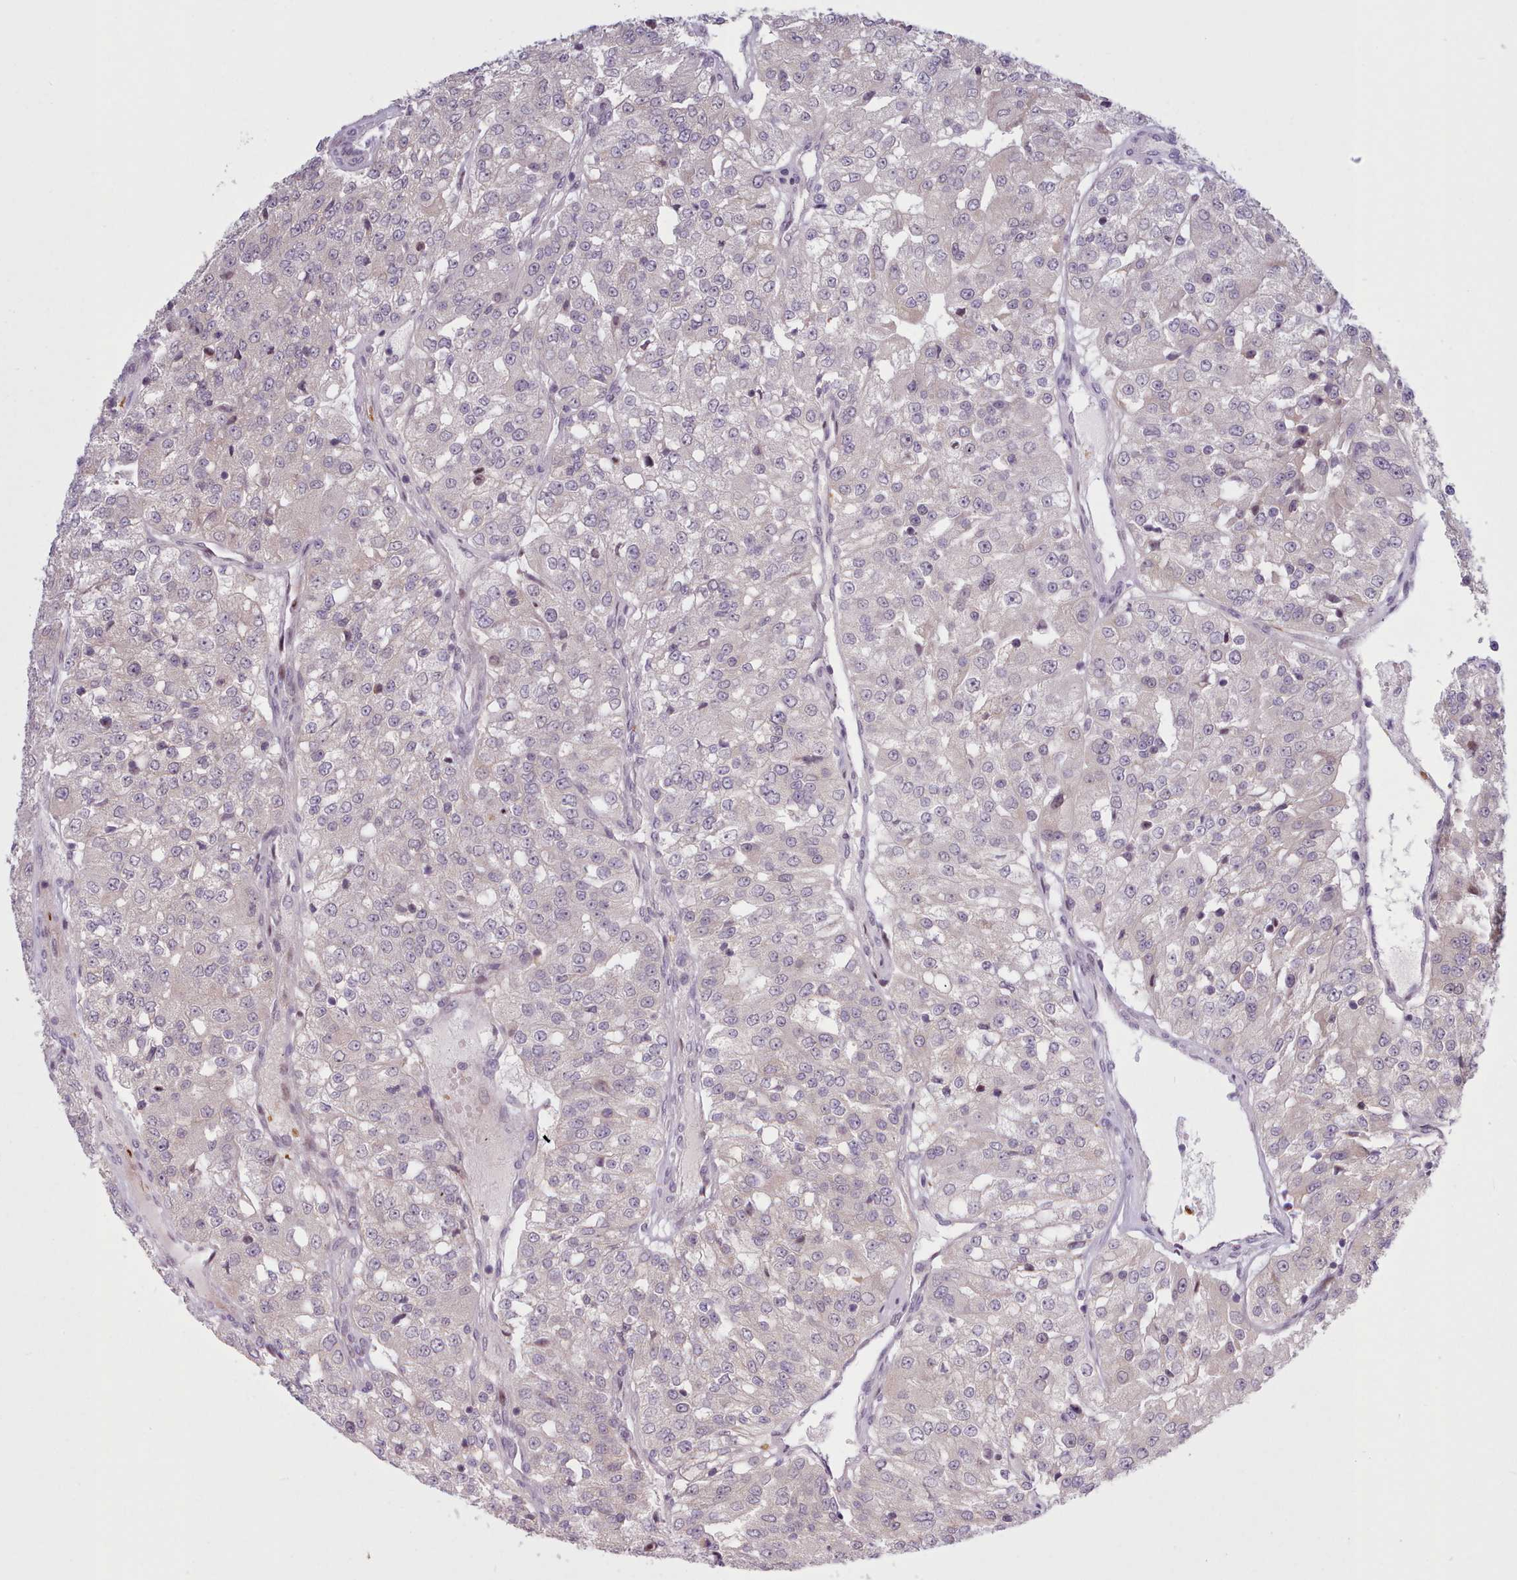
{"staining": {"intensity": "negative", "quantity": "none", "location": "none"}, "tissue": "renal cancer", "cell_type": "Tumor cells", "image_type": "cancer", "snomed": [{"axis": "morphology", "description": "Adenocarcinoma, NOS"}, {"axis": "topography", "description": "Kidney"}], "caption": "A histopathology image of human renal cancer is negative for staining in tumor cells.", "gene": "KBTBD7", "patient": {"sex": "female", "age": 63}}